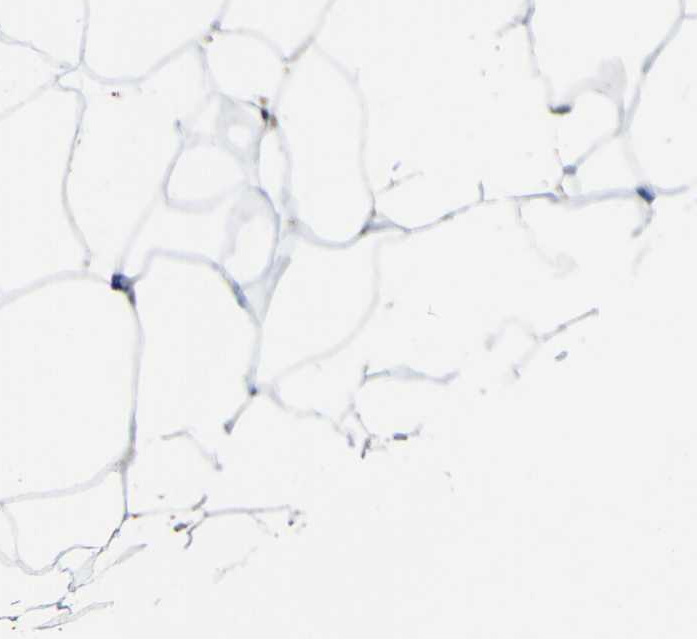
{"staining": {"intensity": "moderate", "quantity": "25%-75%", "location": "cytoplasmic/membranous"}, "tissue": "adipose tissue", "cell_type": "Adipocytes", "image_type": "normal", "snomed": [{"axis": "morphology", "description": "Normal tissue, NOS"}, {"axis": "topography", "description": "Breast"}, {"axis": "topography", "description": "Adipose tissue"}], "caption": "Immunohistochemistry (IHC) staining of unremarkable adipose tissue, which reveals medium levels of moderate cytoplasmic/membranous expression in approximately 25%-75% of adipocytes indicating moderate cytoplasmic/membranous protein expression. The staining was performed using DAB (brown) for protein detection and nuclei were counterstained in hematoxylin (blue).", "gene": "C1GALT1", "patient": {"sex": "female", "age": 25}}